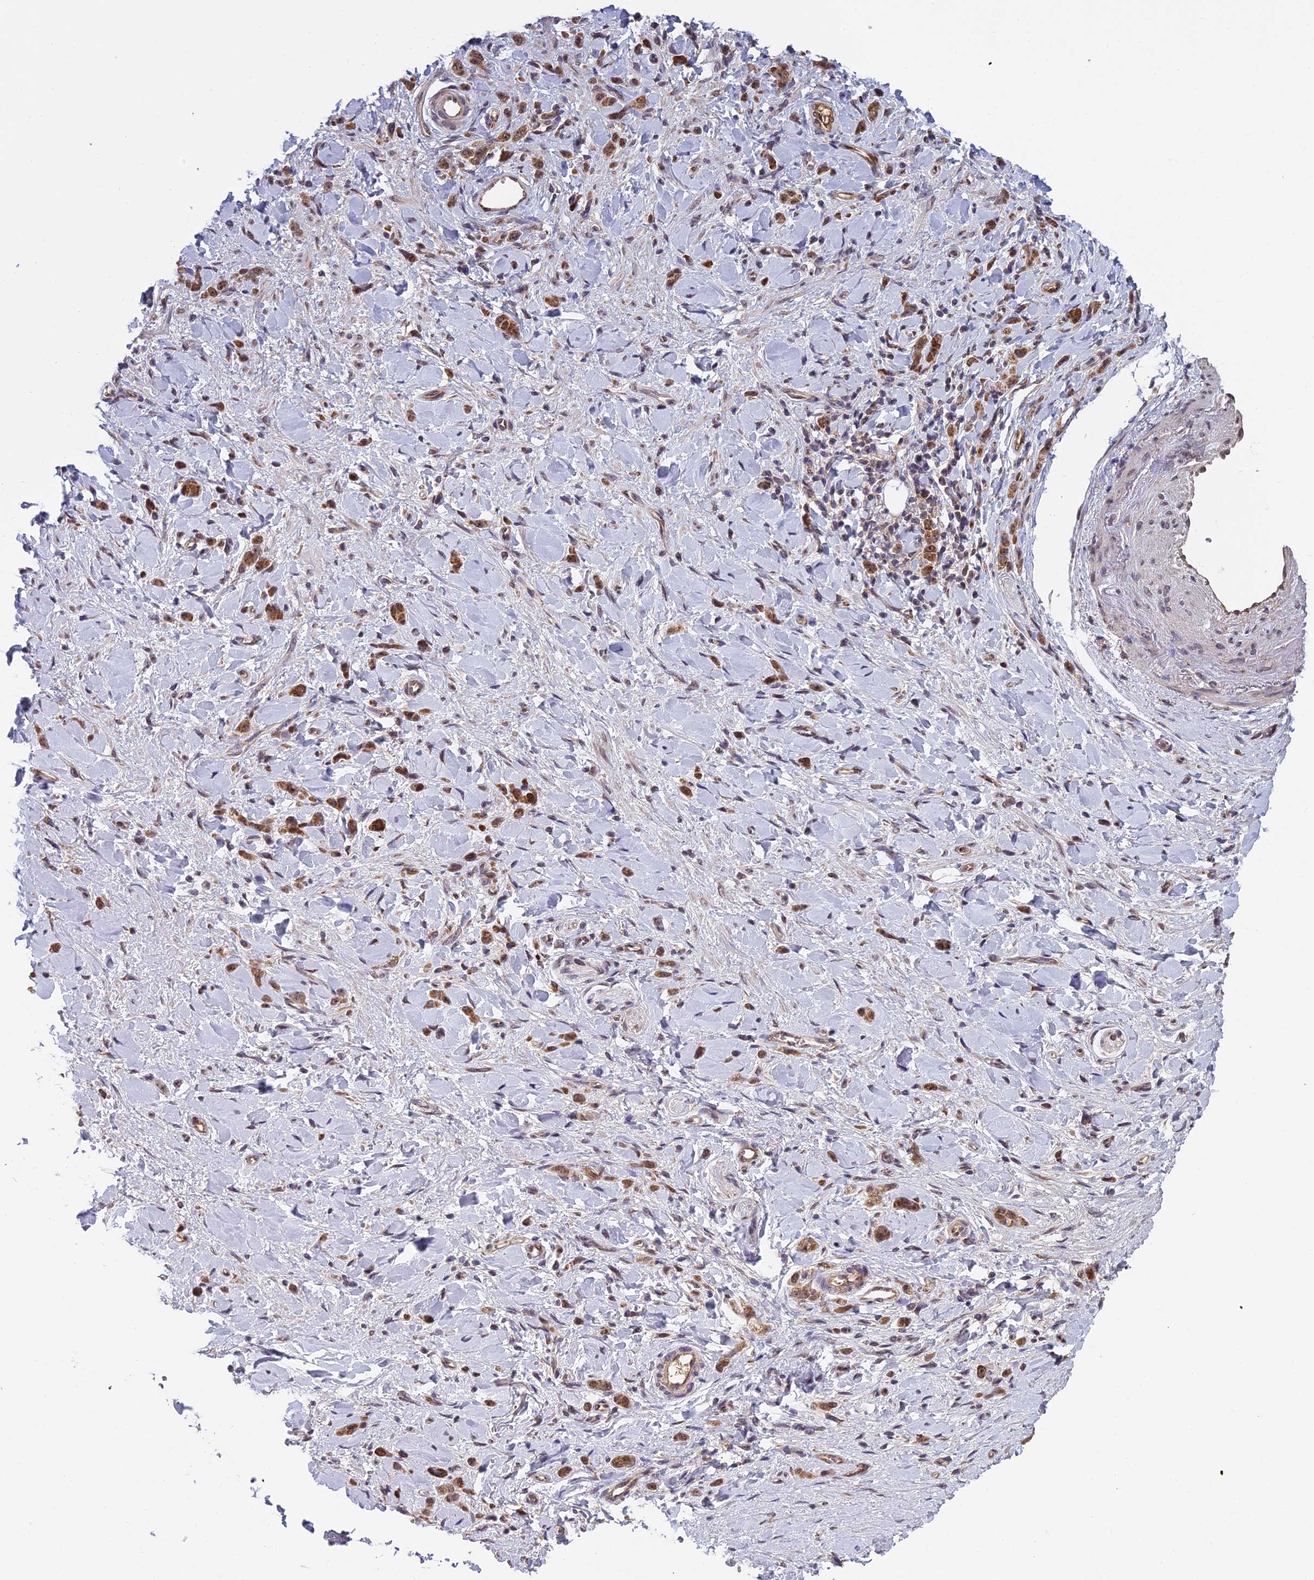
{"staining": {"intensity": "moderate", "quantity": ">75%", "location": "cytoplasmic/membranous,nuclear"}, "tissue": "stomach cancer", "cell_type": "Tumor cells", "image_type": "cancer", "snomed": [{"axis": "morphology", "description": "Normal tissue, NOS"}, {"axis": "morphology", "description": "Adenocarcinoma, NOS"}, {"axis": "topography", "description": "Stomach"}], "caption": "Immunohistochemical staining of human stomach adenocarcinoma demonstrates moderate cytoplasmic/membranous and nuclear protein staining in about >75% of tumor cells.", "gene": "MEOX1", "patient": {"sex": "male", "age": 82}}